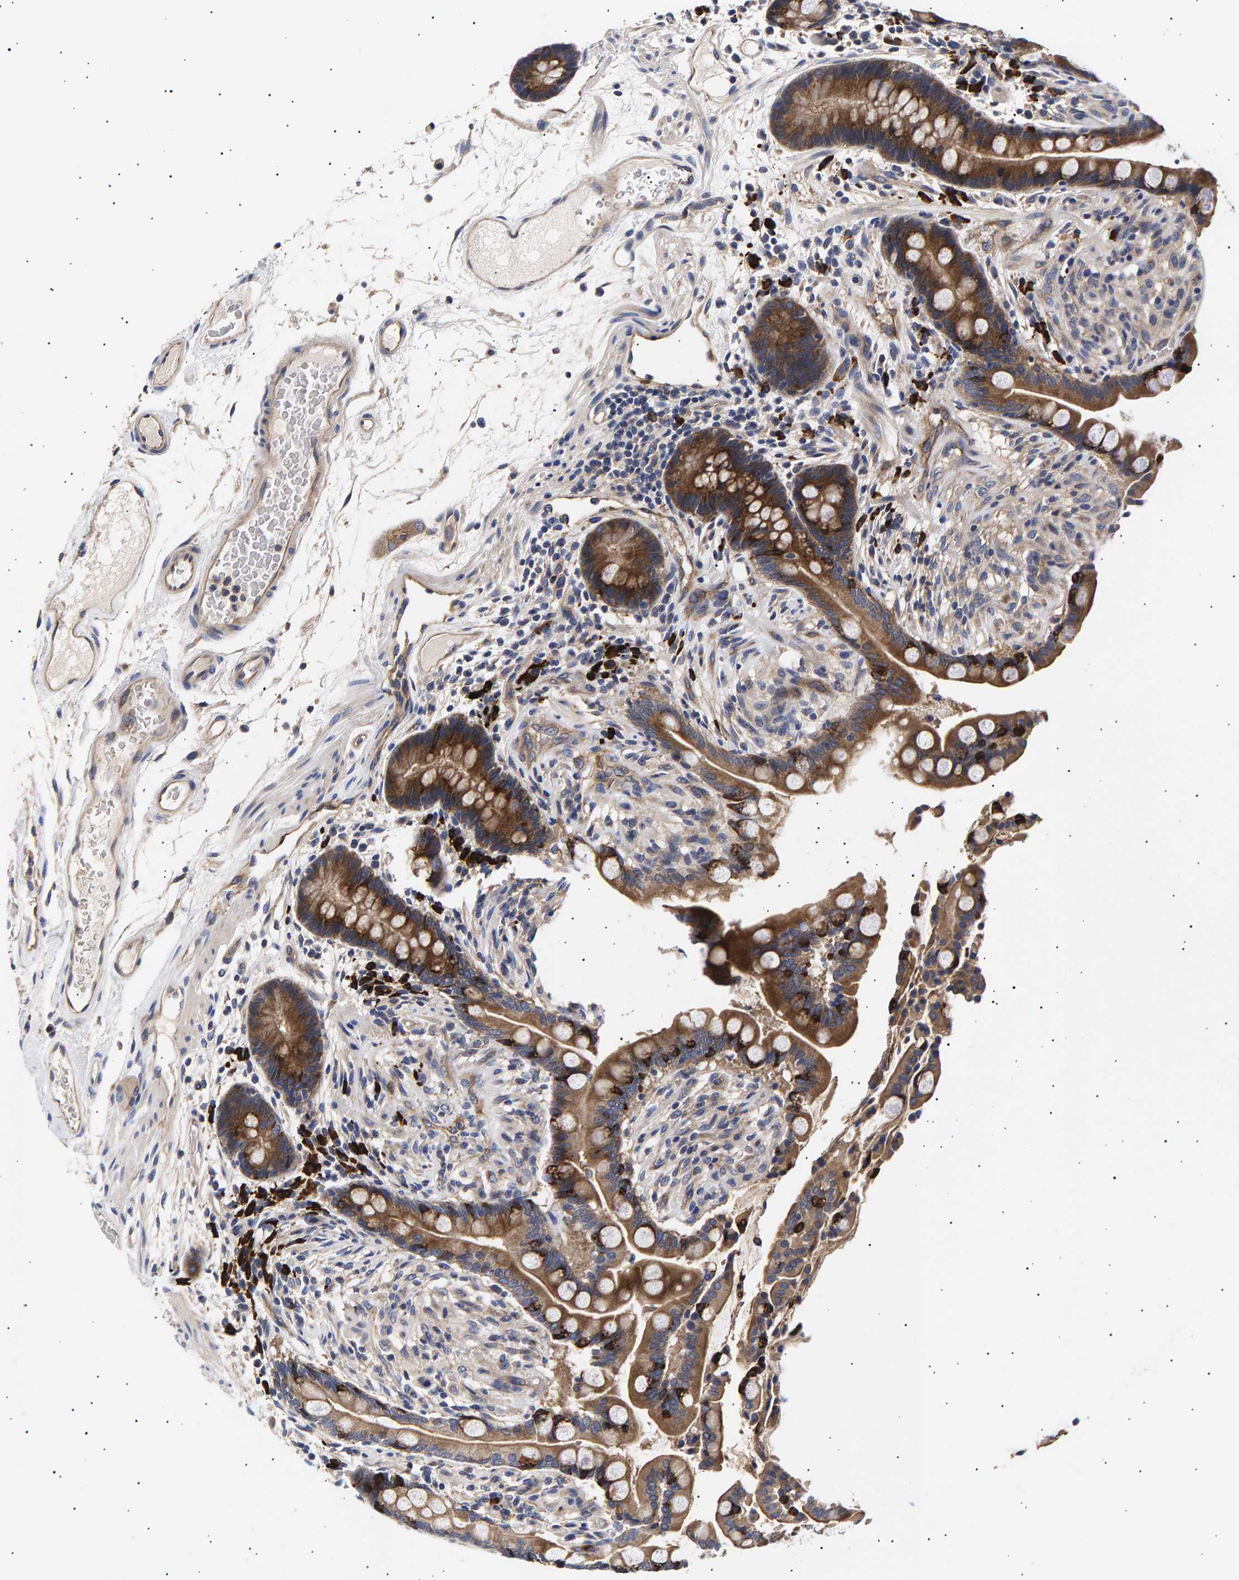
{"staining": {"intensity": "moderate", "quantity": ">75%", "location": "cytoplasmic/membranous"}, "tissue": "colon", "cell_type": "Endothelial cells", "image_type": "normal", "snomed": [{"axis": "morphology", "description": "Normal tissue, NOS"}, {"axis": "topography", "description": "Colon"}], "caption": "Immunohistochemistry (IHC) photomicrograph of unremarkable colon stained for a protein (brown), which shows medium levels of moderate cytoplasmic/membranous positivity in about >75% of endothelial cells.", "gene": "ANKRD40", "patient": {"sex": "male", "age": 73}}